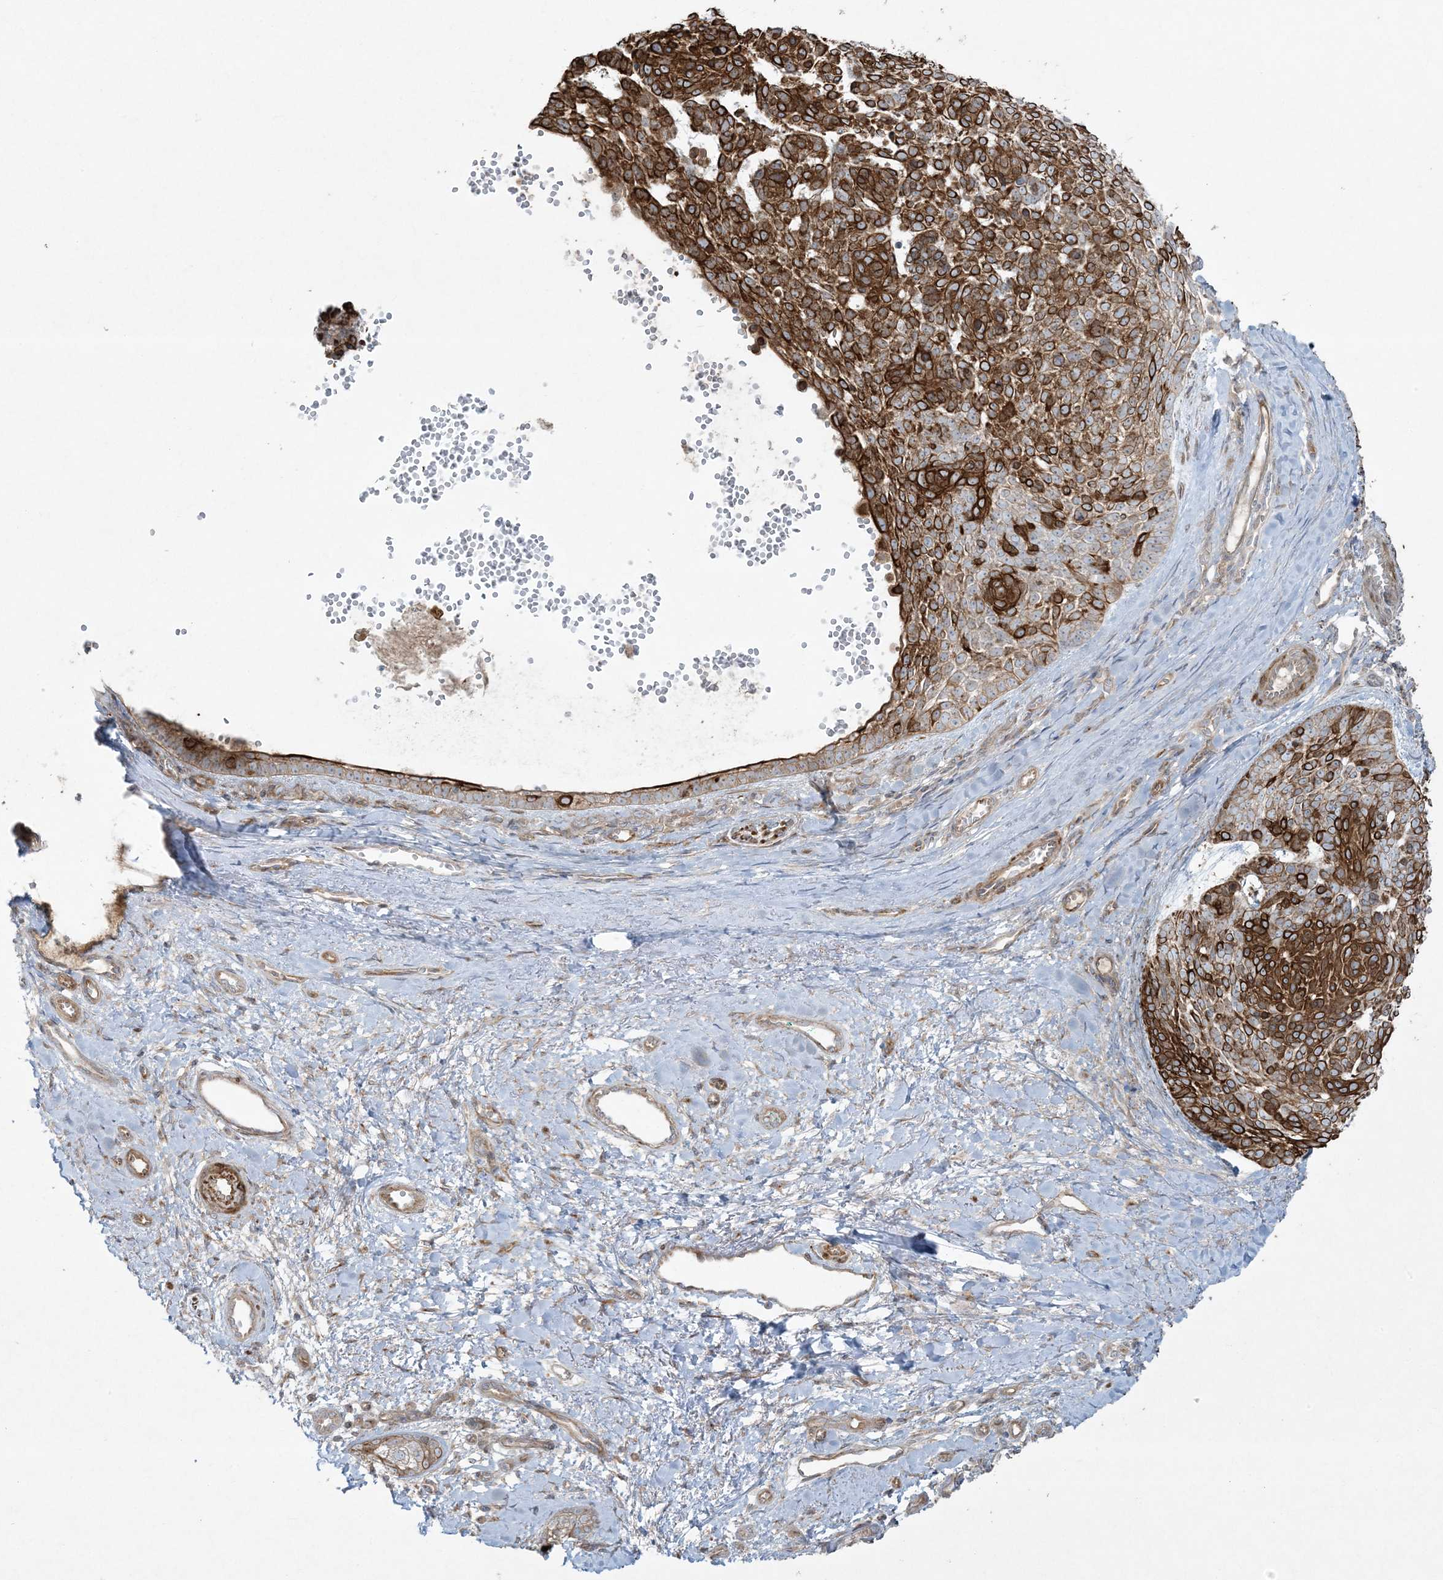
{"staining": {"intensity": "strong", "quantity": ">75%", "location": "cytoplasmic/membranous"}, "tissue": "skin cancer", "cell_type": "Tumor cells", "image_type": "cancer", "snomed": [{"axis": "morphology", "description": "Basal cell carcinoma"}, {"axis": "topography", "description": "Skin"}], "caption": "Immunohistochemistry (IHC) image of skin cancer (basal cell carcinoma) stained for a protein (brown), which demonstrates high levels of strong cytoplasmic/membranous positivity in approximately >75% of tumor cells.", "gene": "PIK3R4", "patient": {"sex": "female", "age": 81}}